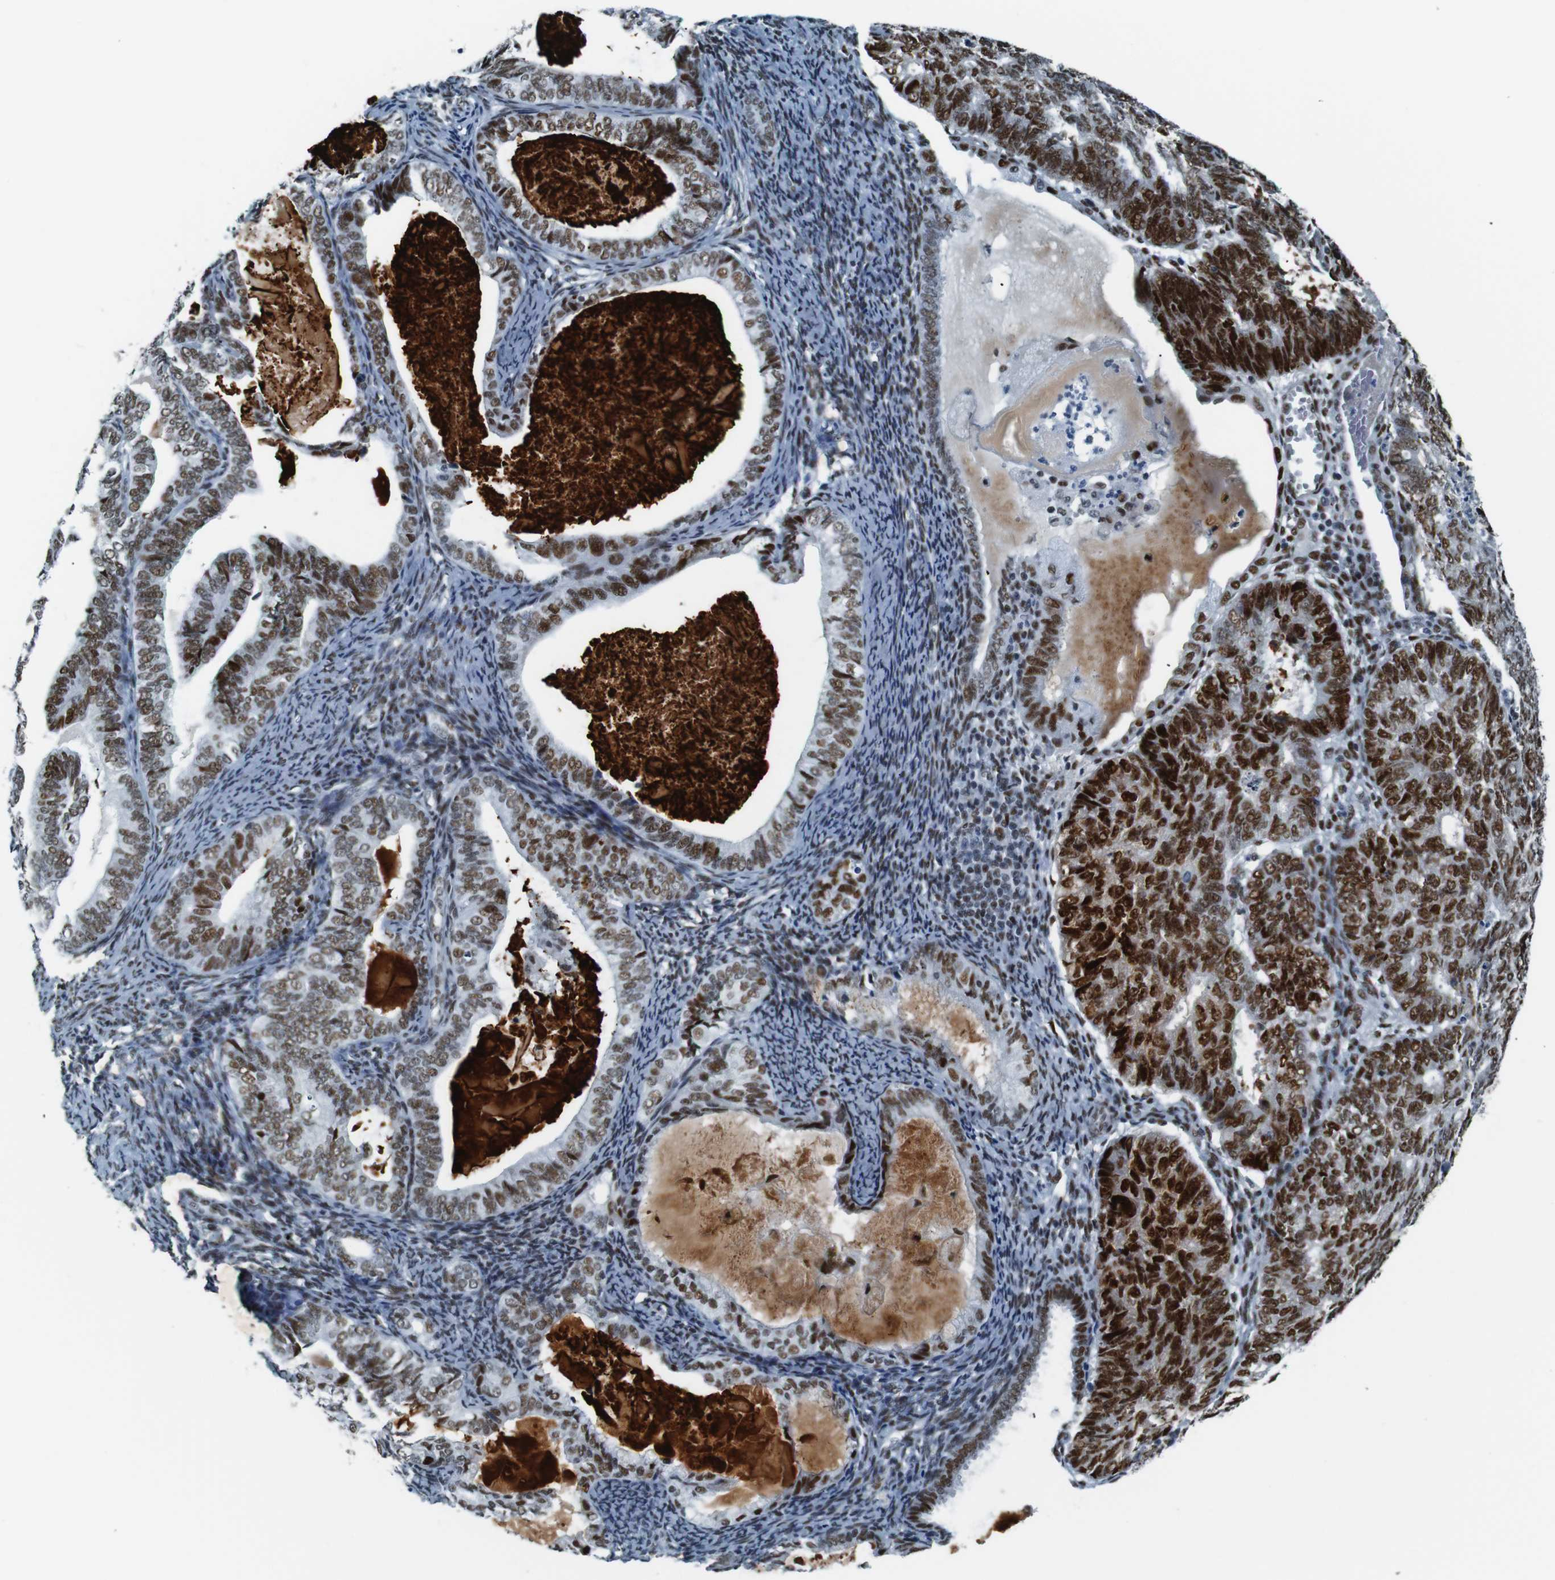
{"staining": {"intensity": "strong", "quantity": ">75%", "location": "nuclear"}, "tissue": "endometrial cancer", "cell_type": "Tumor cells", "image_type": "cancer", "snomed": [{"axis": "morphology", "description": "Adenocarcinoma, NOS"}, {"axis": "topography", "description": "Uterus"}], "caption": "Endometrial adenocarcinoma stained with DAB (3,3'-diaminobenzidine) immunohistochemistry (IHC) displays high levels of strong nuclear positivity in about >75% of tumor cells.", "gene": "HEXIM1", "patient": {"sex": "female", "age": 60}}